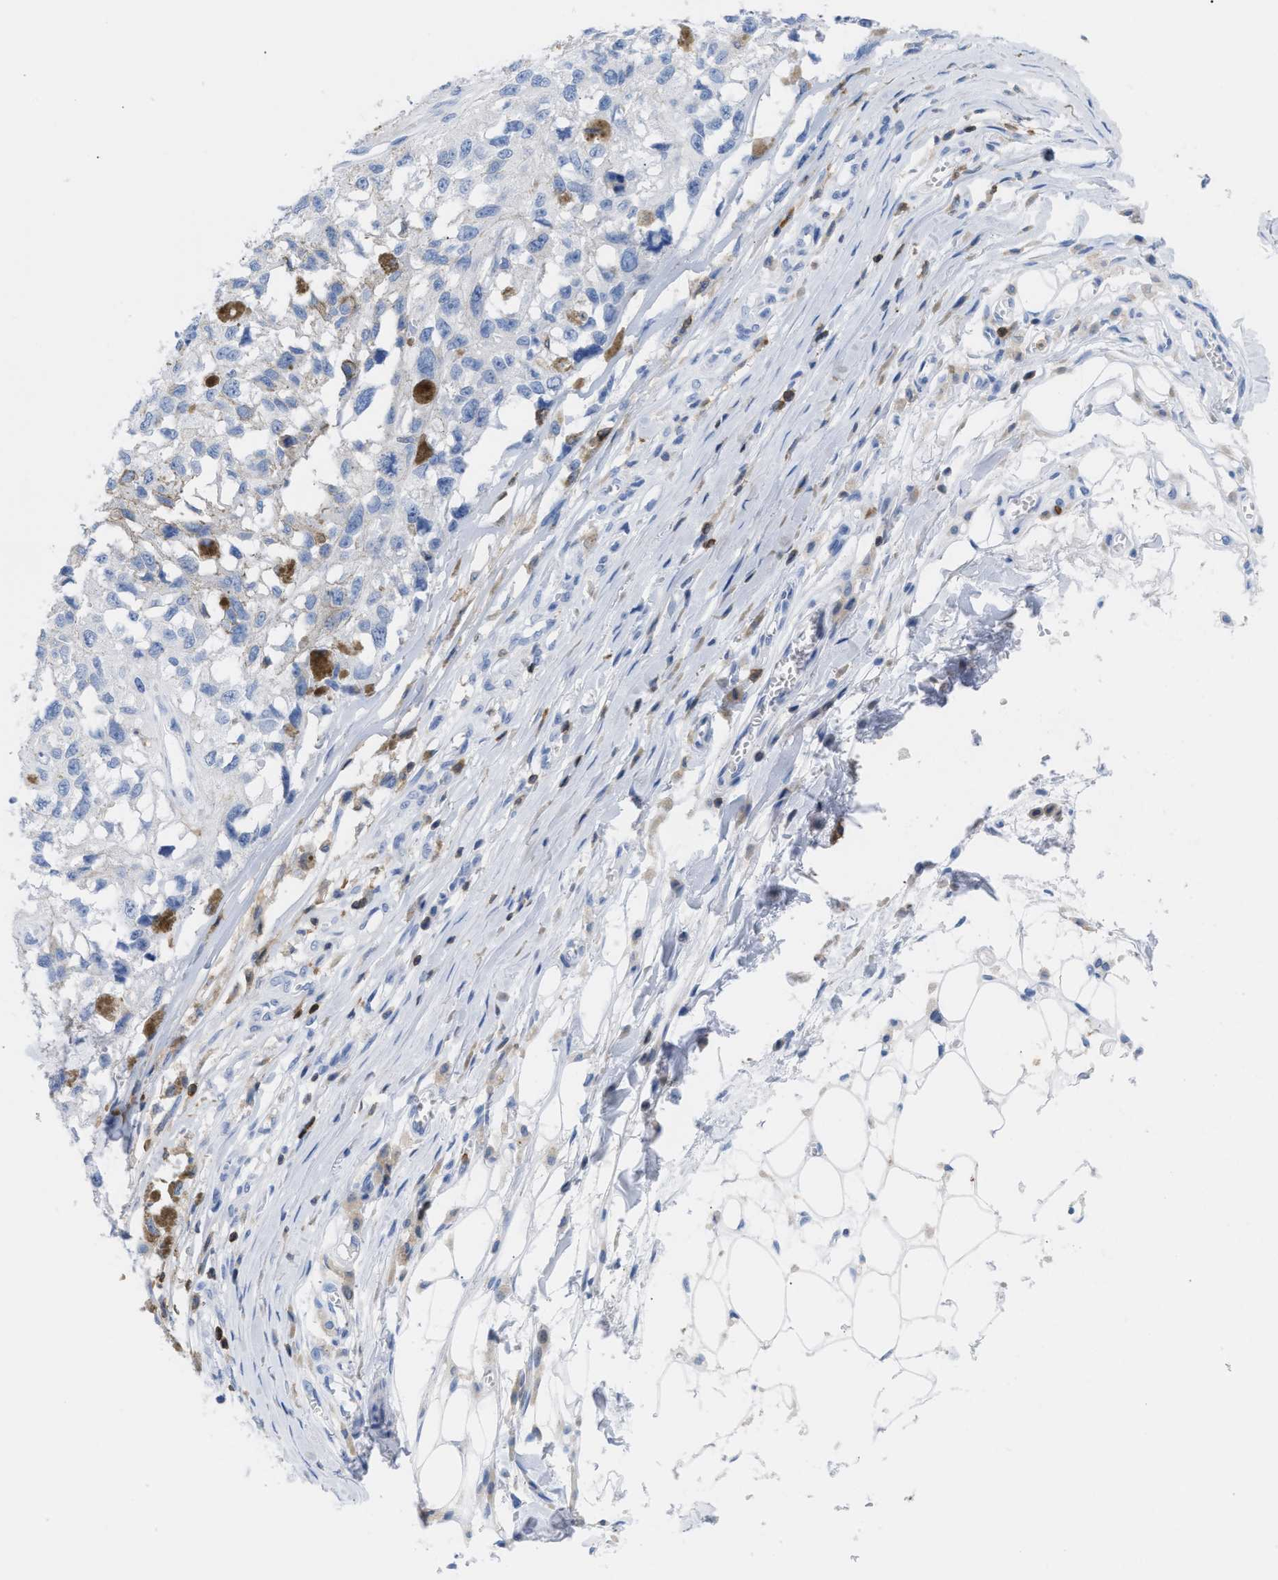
{"staining": {"intensity": "negative", "quantity": "none", "location": "none"}, "tissue": "melanoma", "cell_type": "Tumor cells", "image_type": "cancer", "snomed": [{"axis": "morphology", "description": "Malignant melanoma, Metastatic site"}, {"axis": "topography", "description": "Lymph node"}], "caption": "Malignant melanoma (metastatic site) was stained to show a protein in brown. There is no significant staining in tumor cells. Nuclei are stained in blue.", "gene": "LCP1", "patient": {"sex": "male", "age": 59}}